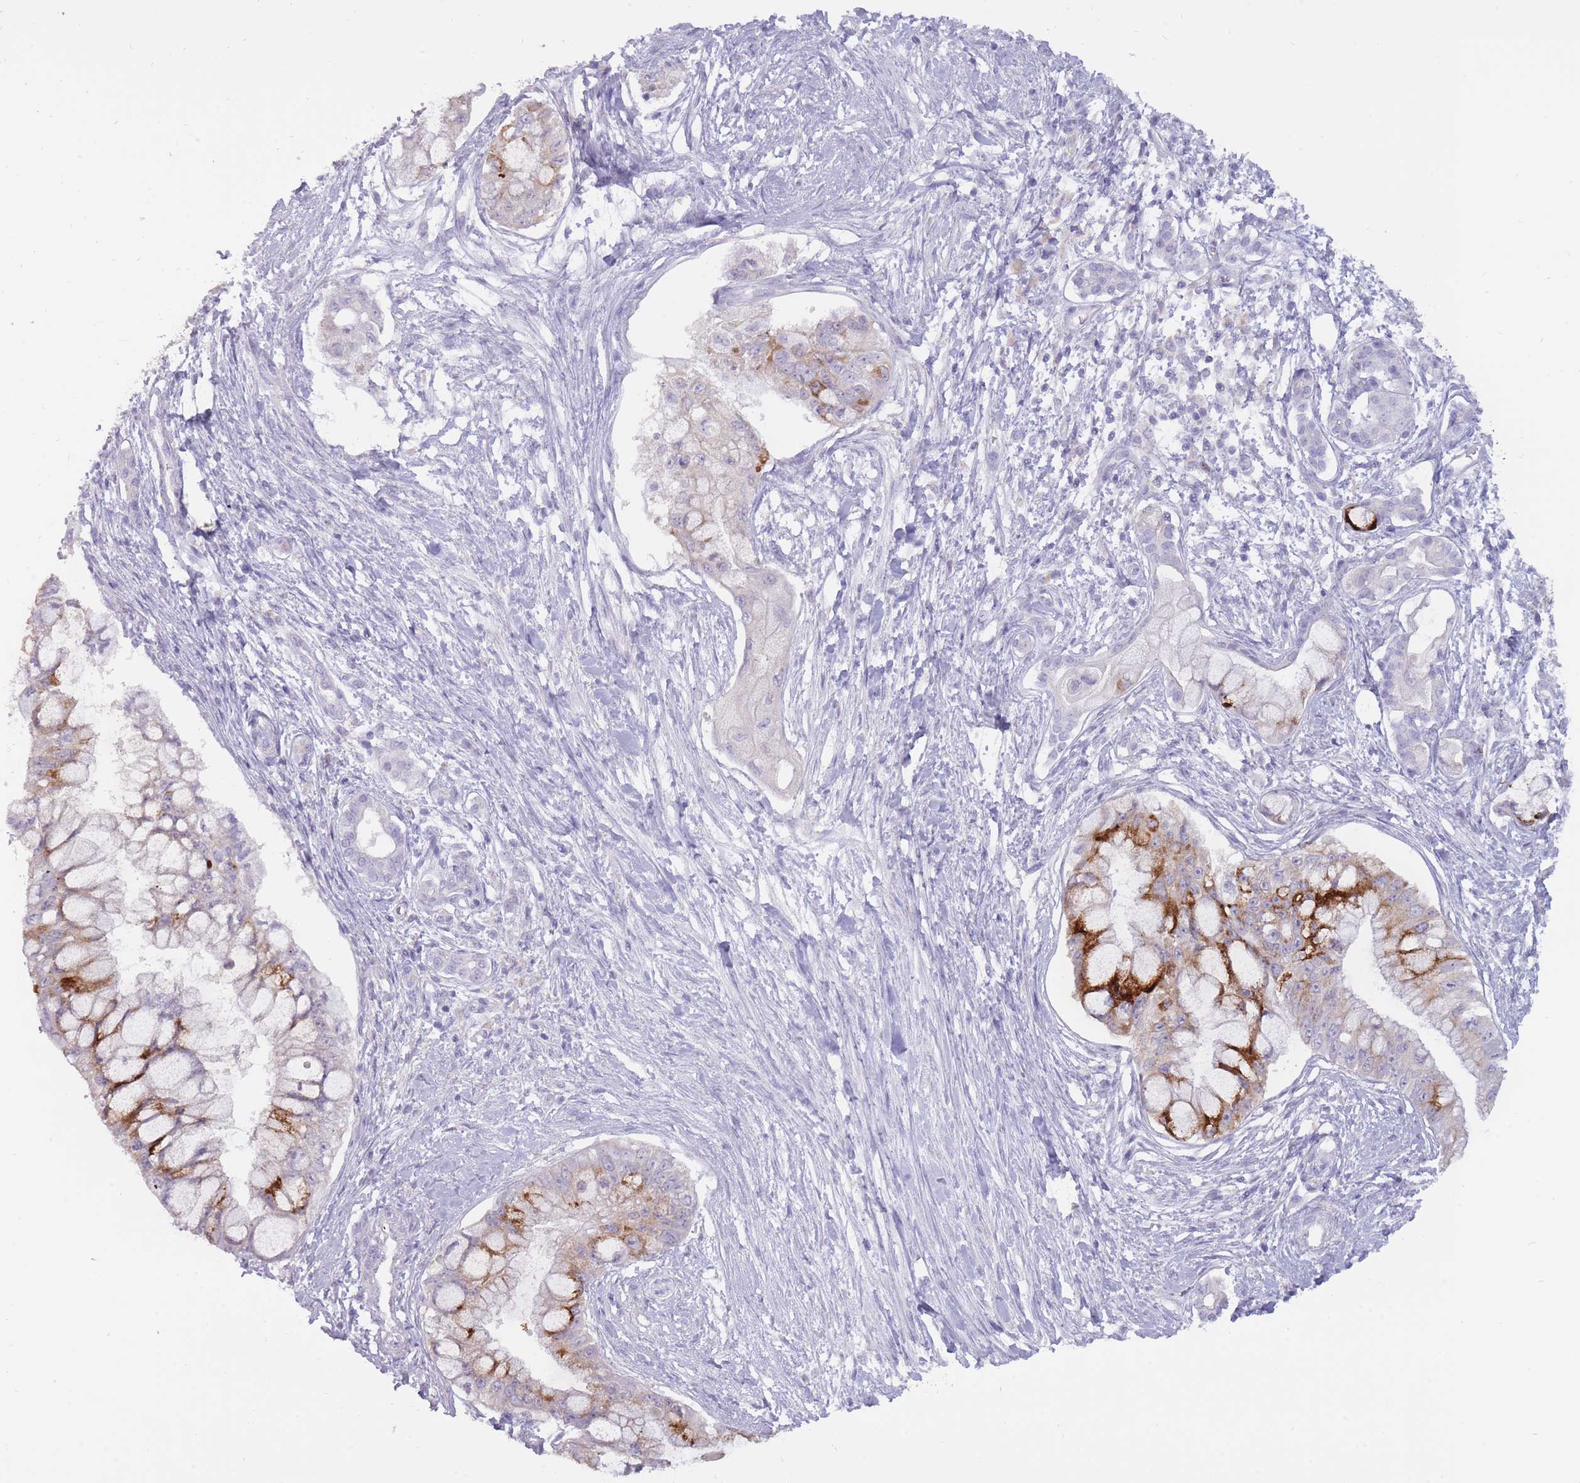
{"staining": {"intensity": "strong", "quantity": "<25%", "location": "cytoplasmic/membranous"}, "tissue": "pancreatic cancer", "cell_type": "Tumor cells", "image_type": "cancer", "snomed": [{"axis": "morphology", "description": "Adenocarcinoma, NOS"}, {"axis": "topography", "description": "Pancreas"}], "caption": "Protein expression analysis of human adenocarcinoma (pancreatic) reveals strong cytoplasmic/membranous positivity in approximately <25% of tumor cells.", "gene": "BDKRB2", "patient": {"sex": "male", "age": 48}}